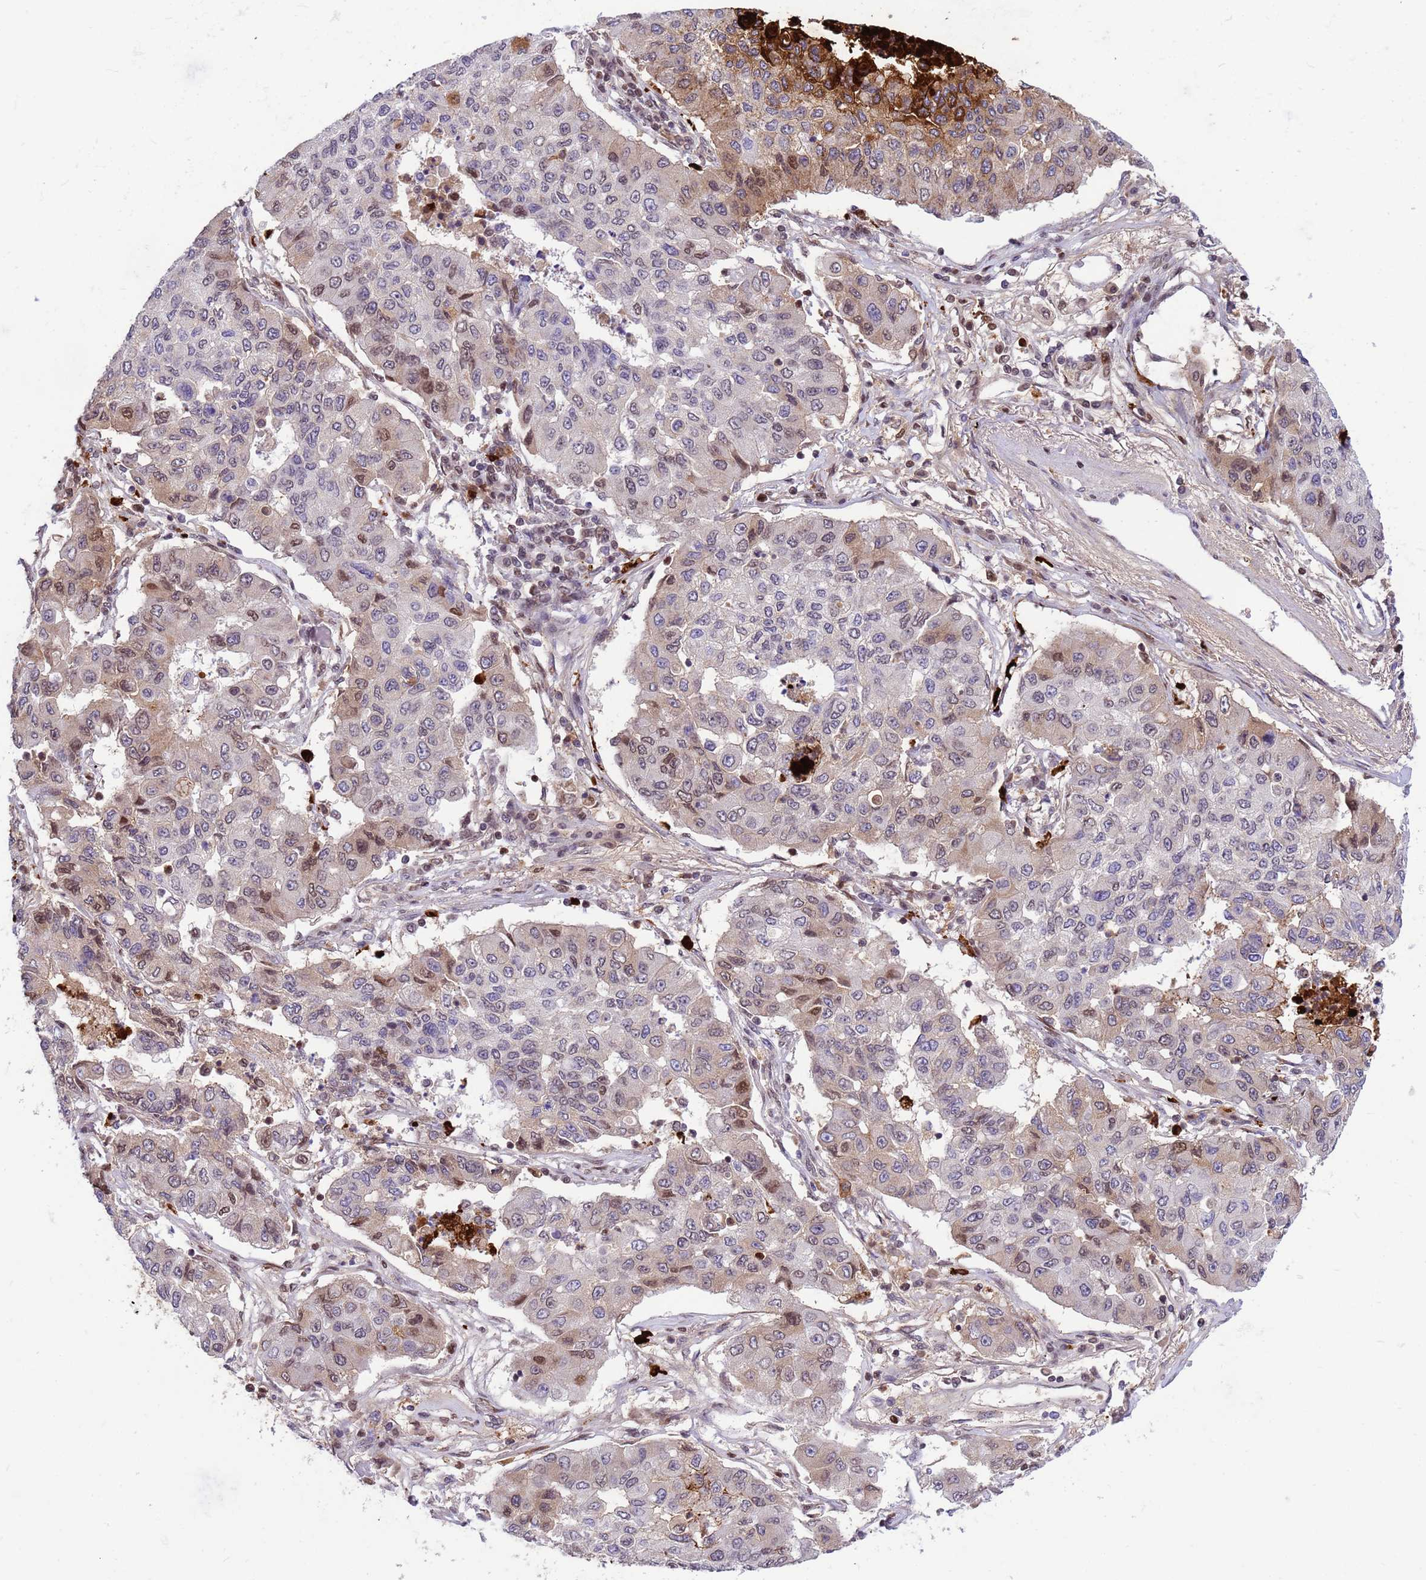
{"staining": {"intensity": "moderate", "quantity": "<25%", "location": "cytoplasmic/membranous,nuclear"}, "tissue": "lung cancer", "cell_type": "Tumor cells", "image_type": "cancer", "snomed": [{"axis": "morphology", "description": "Squamous cell carcinoma, NOS"}, {"axis": "topography", "description": "Lung"}], "caption": "Tumor cells show moderate cytoplasmic/membranous and nuclear positivity in about <25% of cells in lung cancer.", "gene": "ORM1", "patient": {"sex": "male", "age": 74}}